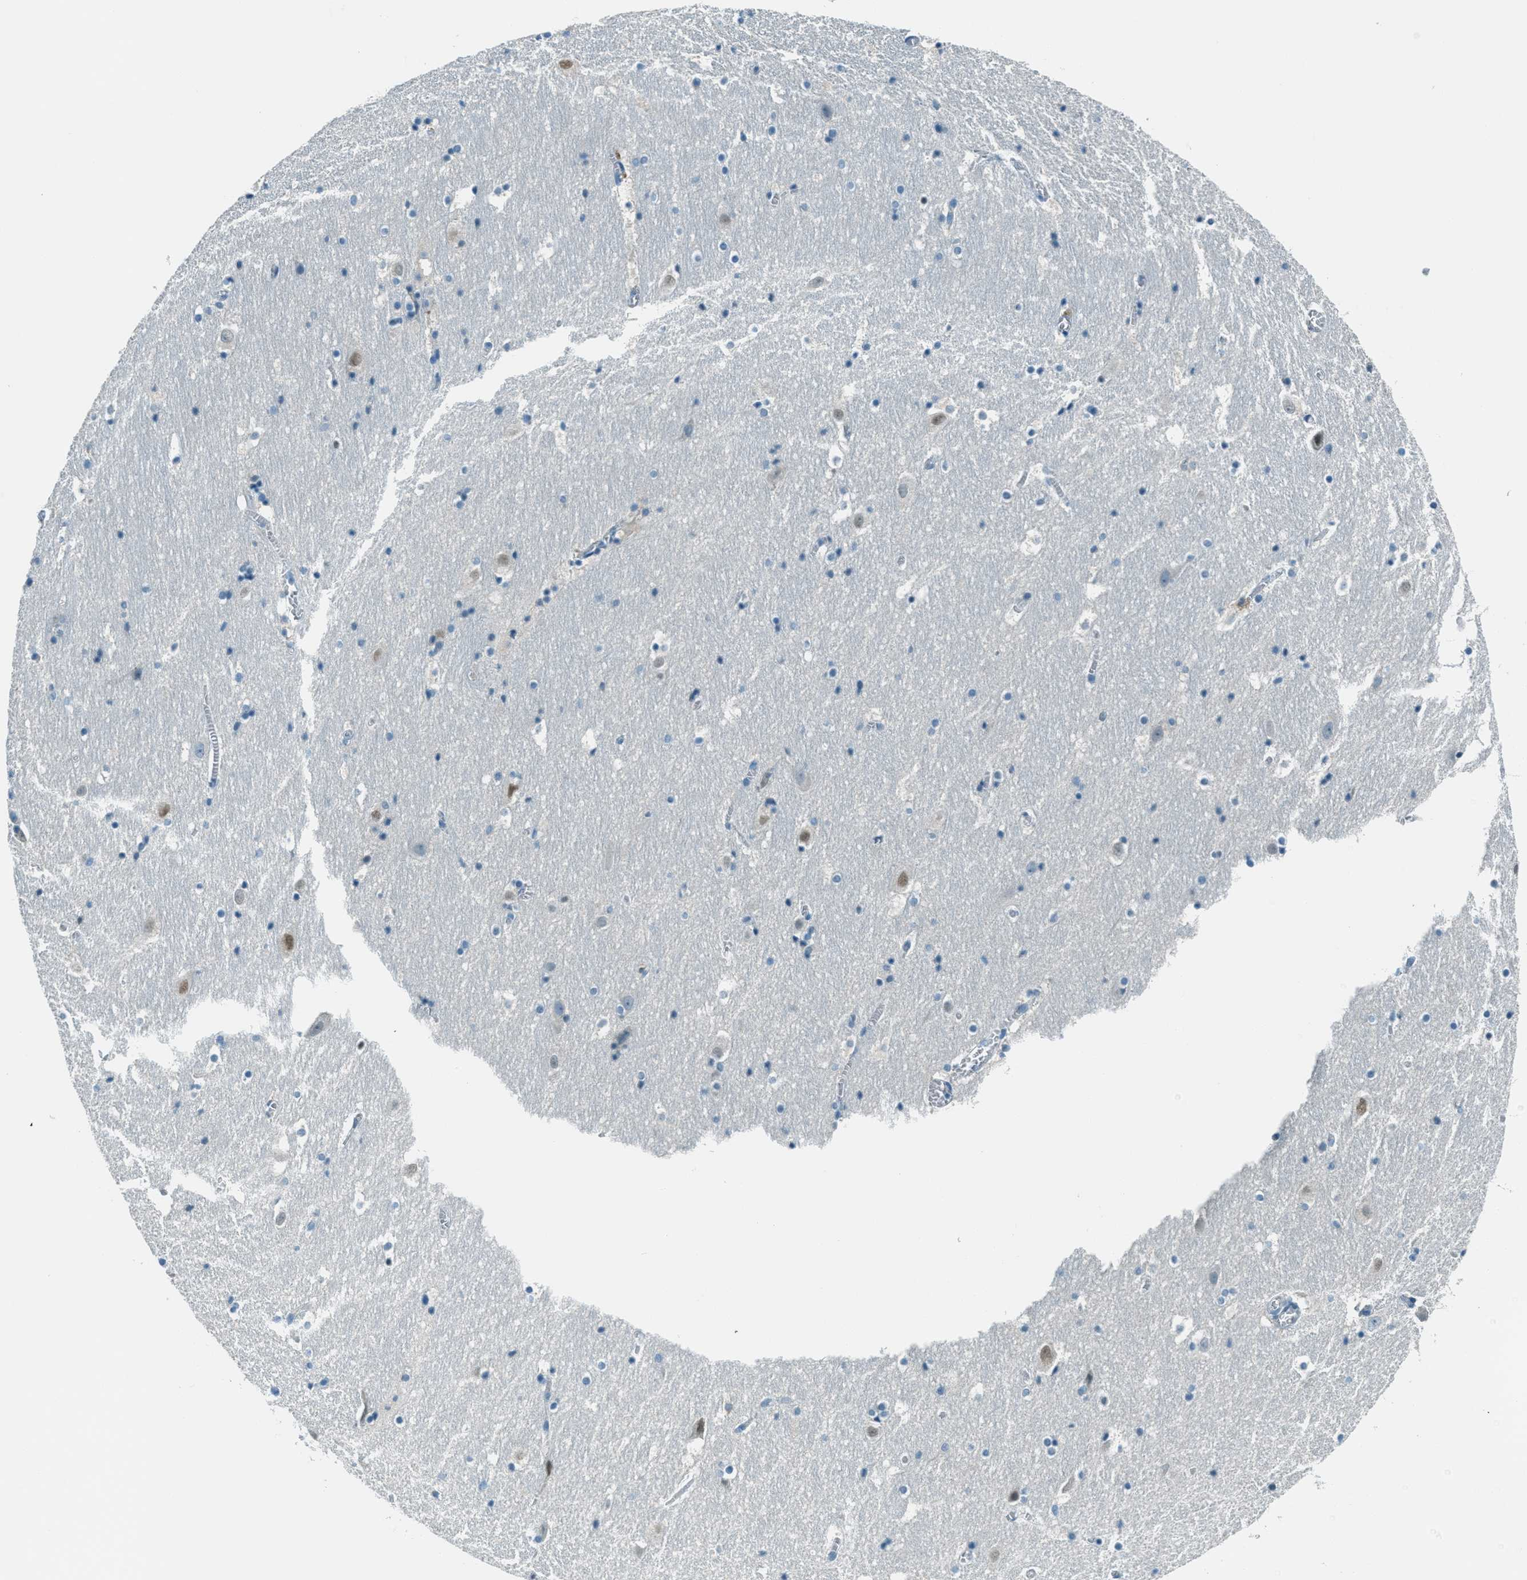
{"staining": {"intensity": "negative", "quantity": "none", "location": "none"}, "tissue": "hippocampus", "cell_type": "Glial cells", "image_type": "normal", "snomed": [{"axis": "morphology", "description": "Normal tissue, NOS"}, {"axis": "topography", "description": "Hippocampus"}], "caption": "Benign hippocampus was stained to show a protein in brown. There is no significant staining in glial cells. The staining was performed using DAB (3,3'-diaminobenzidine) to visualize the protein expression in brown, while the nuclei were stained in blue with hematoxylin (Magnification: 20x).", "gene": "MSLN", "patient": {"sex": "male", "age": 45}}